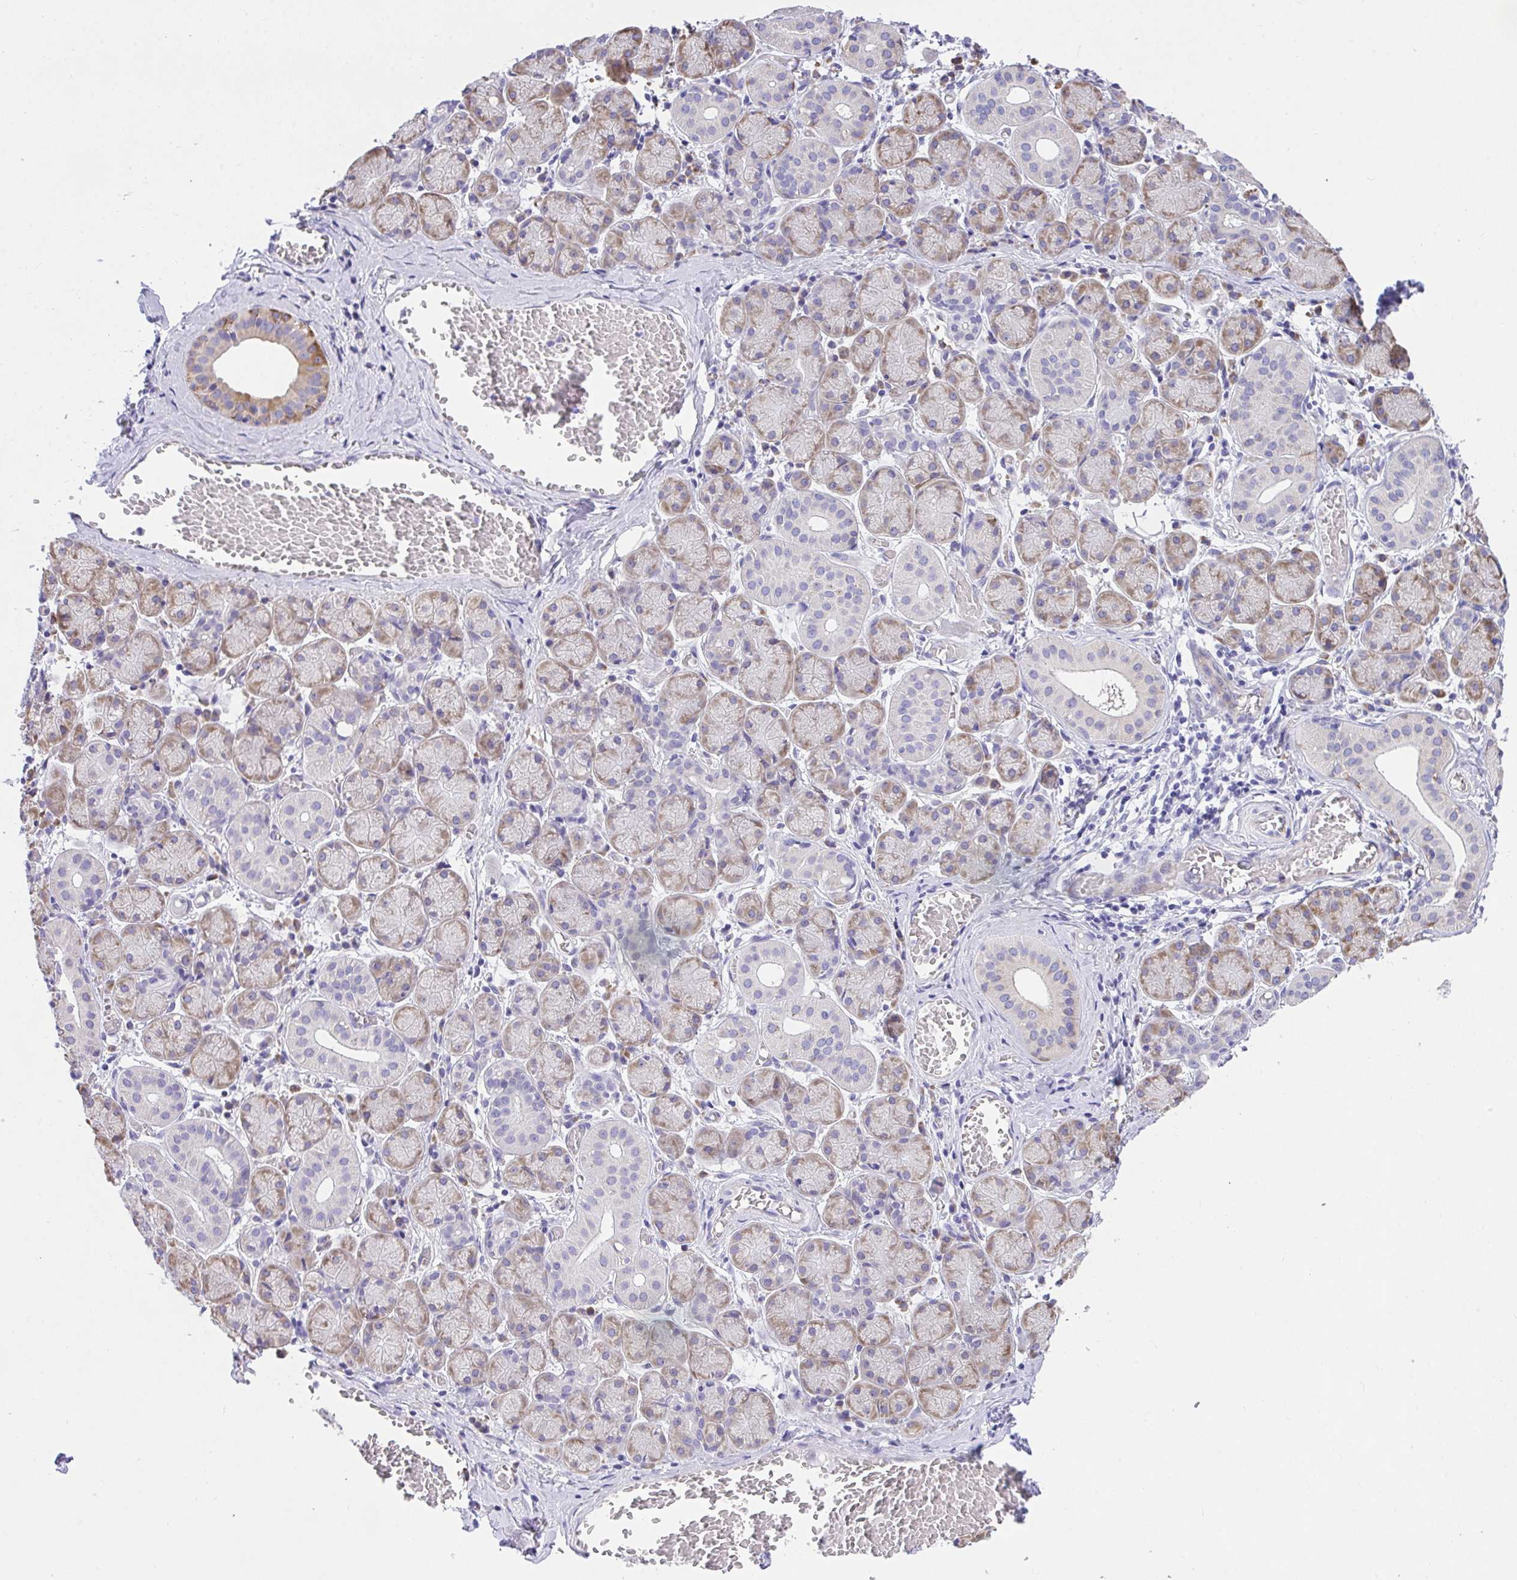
{"staining": {"intensity": "moderate", "quantity": "<25%", "location": "cytoplasmic/membranous"}, "tissue": "salivary gland", "cell_type": "Glandular cells", "image_type": "normal", "snomed": [{"axis": "morphology", "description": "Normal tissue, NOS"}, {"axis": "topography", "description": "Salivary gland"}], "caption": "DAB (3,3'-diaminobenzidine) immunohistochemical staining of unremarkable human salivary gland reveals moderate cytoplasmic/membranous protein positivity in approximately <25% of glandular cells.", "gene": "ADRA2C", "patient": {"sex": "female", "age": 24}}